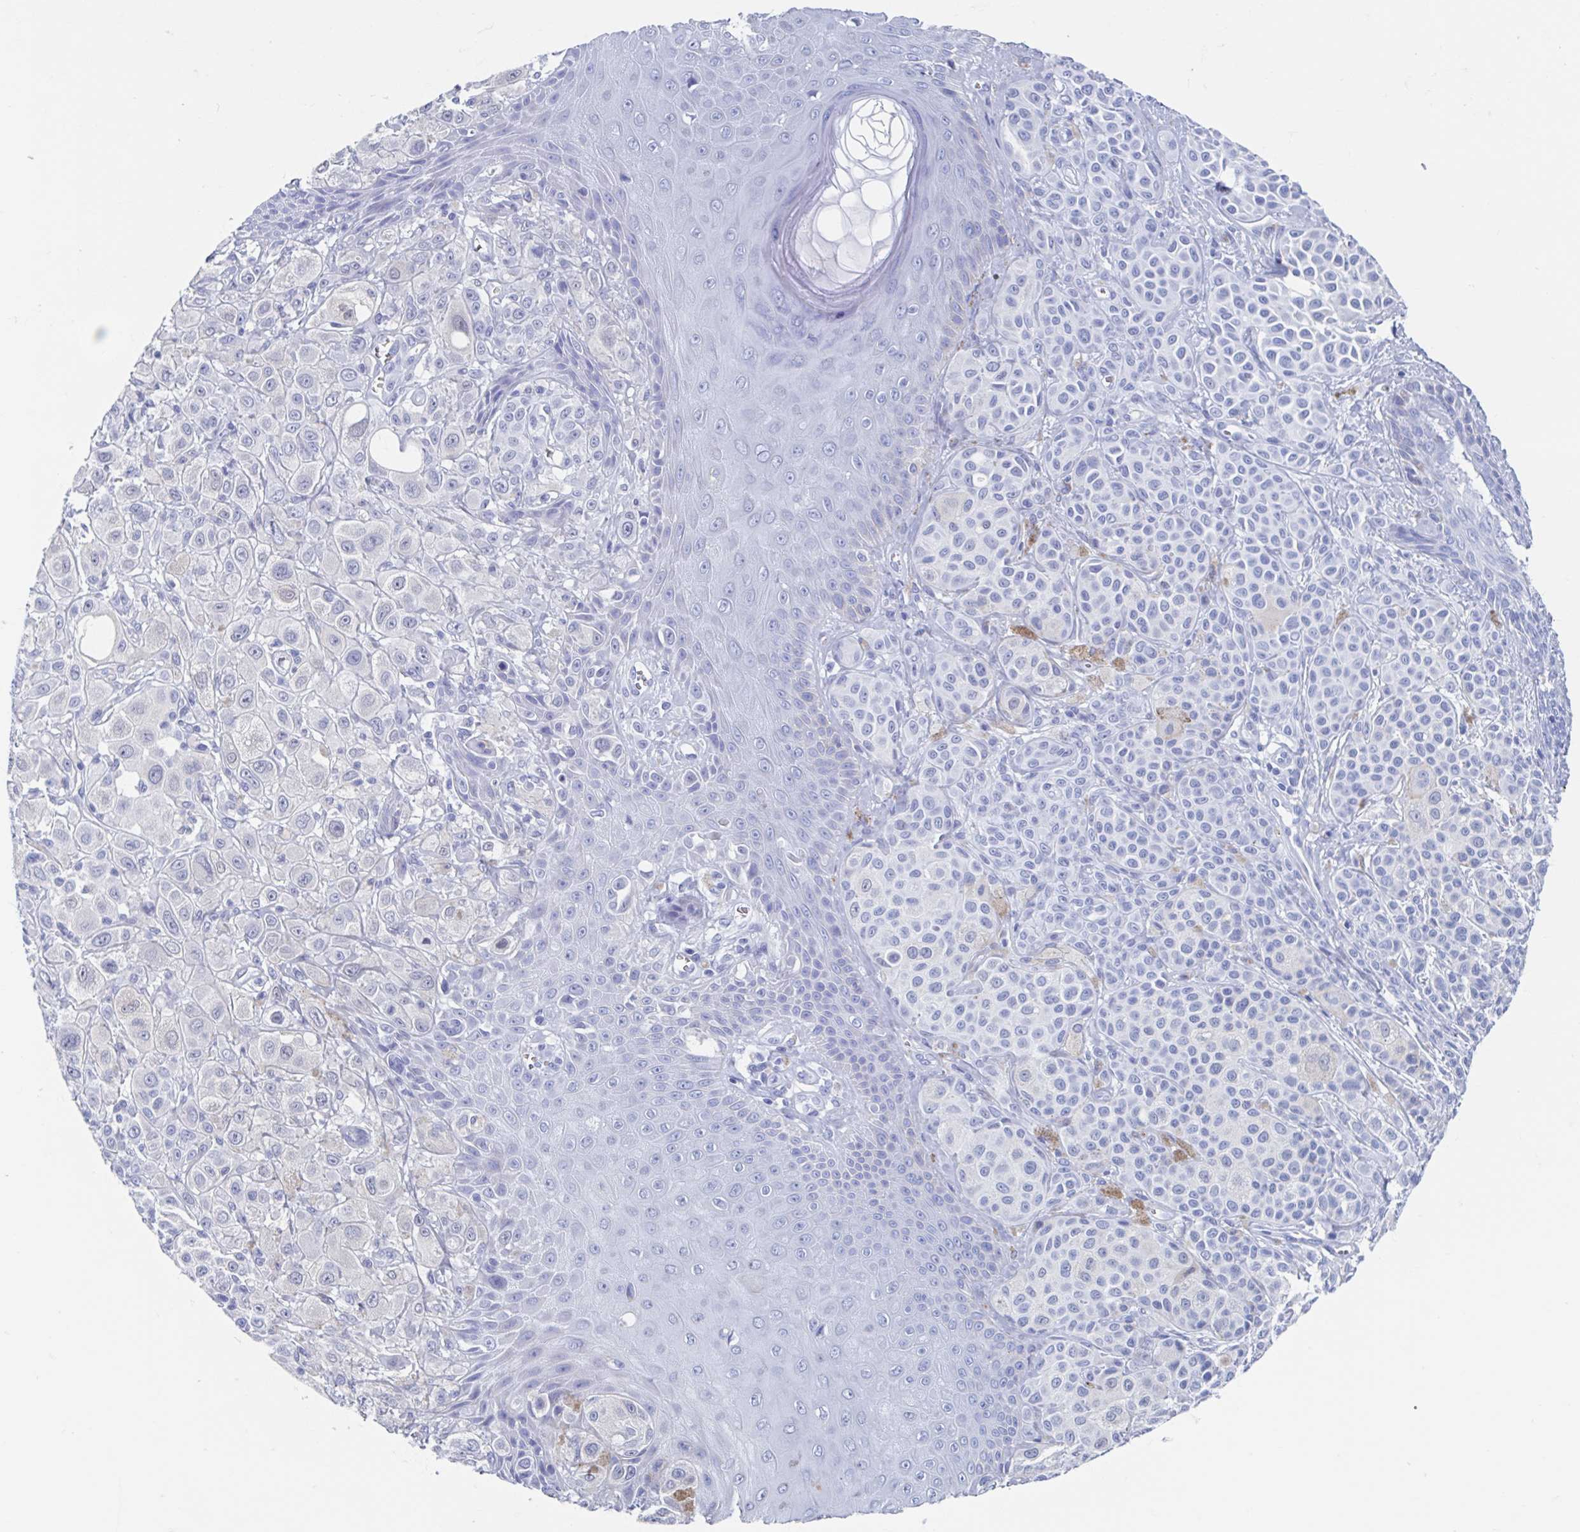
{"staining": {"intensity": "negative", "quantity": "none", "location": "none"}, "tissue": "melanoma", "cell_type": "Tumor cells", "image_type": "cancer", "snomed": [{"axis": "morphology", "description": "Malignant melanoma, NOS"}, {"axis": "topography", "description": "Skin"}], "caption": "High power microscopy photomicrograph of an IHC photomicrograph of malignant melanoma, revealing no significant staining in tumor cells.", "gene": "C10orf53", "patient": {"sex": "male", "age": 67}}